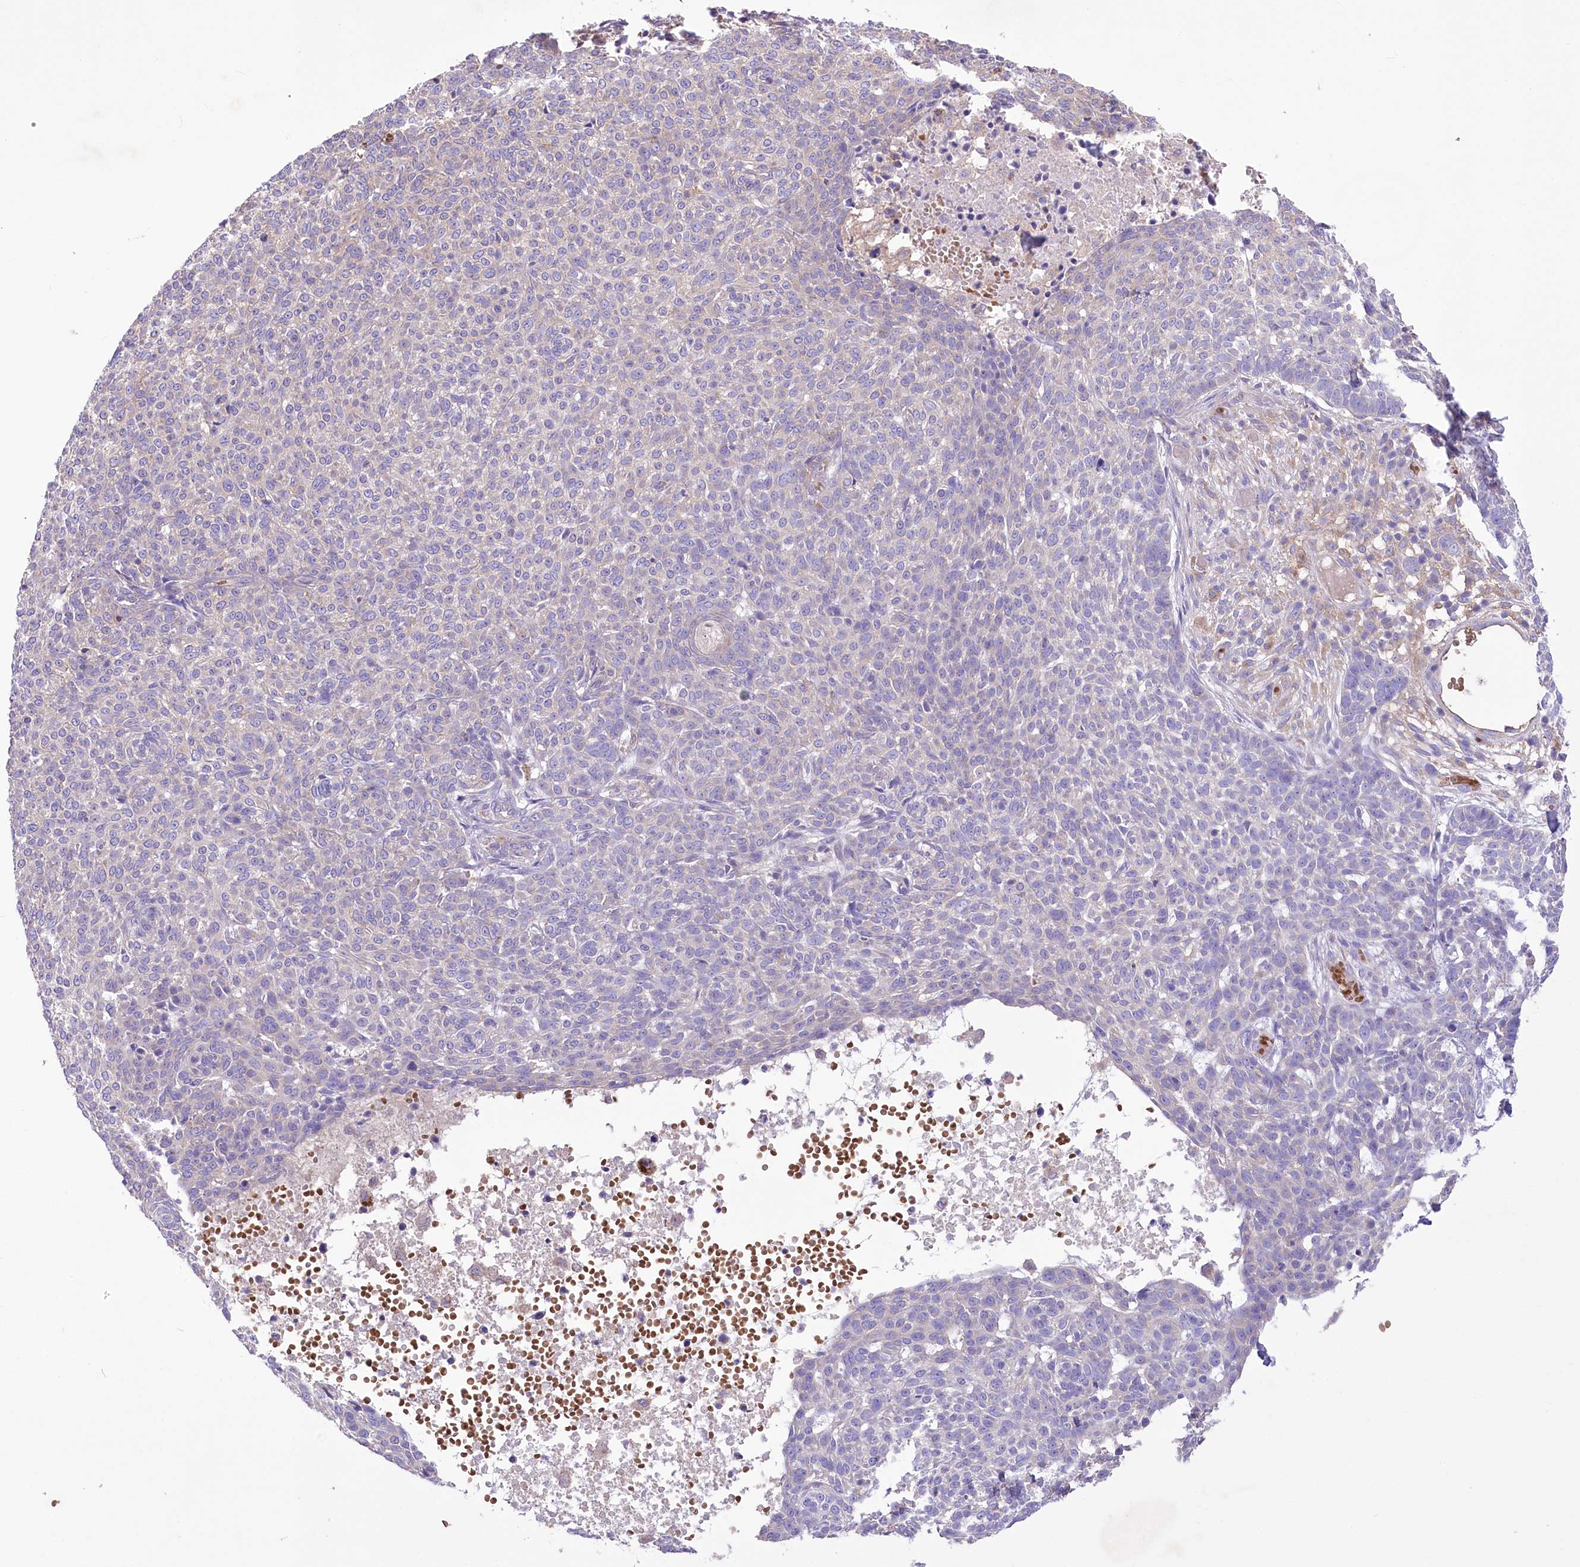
{"staining": {"intensity": "negative", "quantity": "none", "location": "none"}, "tissue": "skin cancer", "cell_type": "Tumor cells", "image_type": "cancer", "snomed": [{"axis": "morphology", "description": "Basal cell carcinoma"}, {"axis": "topography", "description": "Skin"}], "caption": "An image of basal cell carcinoma (skin) stained for a protein reveals no brown staining in tumor cells.", "gene": "PRSS53", "patient": {"sex": "male", "age": 85}}